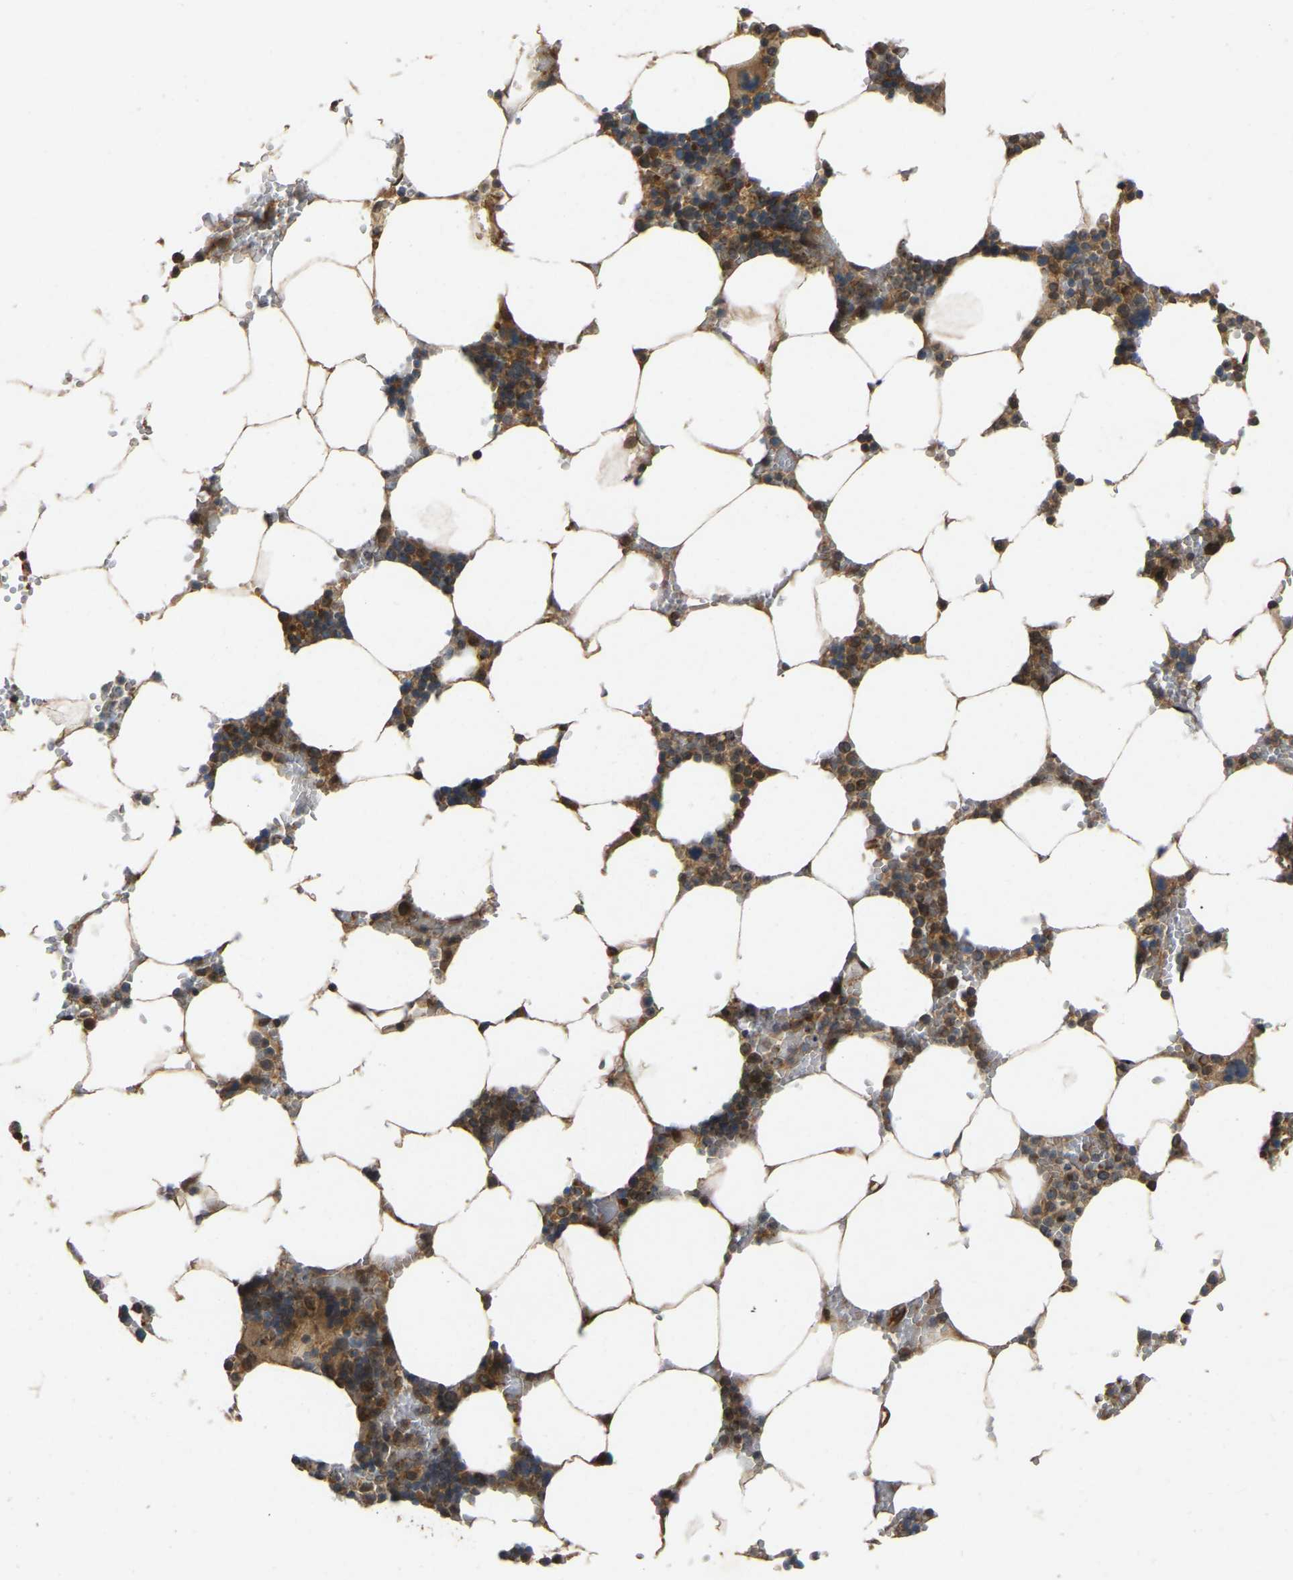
{"staining": {"intensity": "moderate", "quantity": "25%-75%", "location": "cytoplasmic/membranous,nuclear"}, "tissue": "bone marrow", "cell_type": "Hematopoietic cells", "image_type": "normal", "snomed": [{"axis": "morphology", "description": "Normal tissue, NOS"}, {"axis": "topography", "description": "Bone marrow"}], "caption": "Moderate cytoplasmic/membranous,nuclear protein staining is identified in approximately 25%-75% of hematopoietic cells in bone marrow. The staining was performed using DAB (3,3'-diaminobenzidine) to visualize the protein expression in brown, while the nuclei were stained in blue with hematoxylin (Magnification: 20x).", "gene": "KIAA1549", "patient": {"sex": "male", "age": 70}}